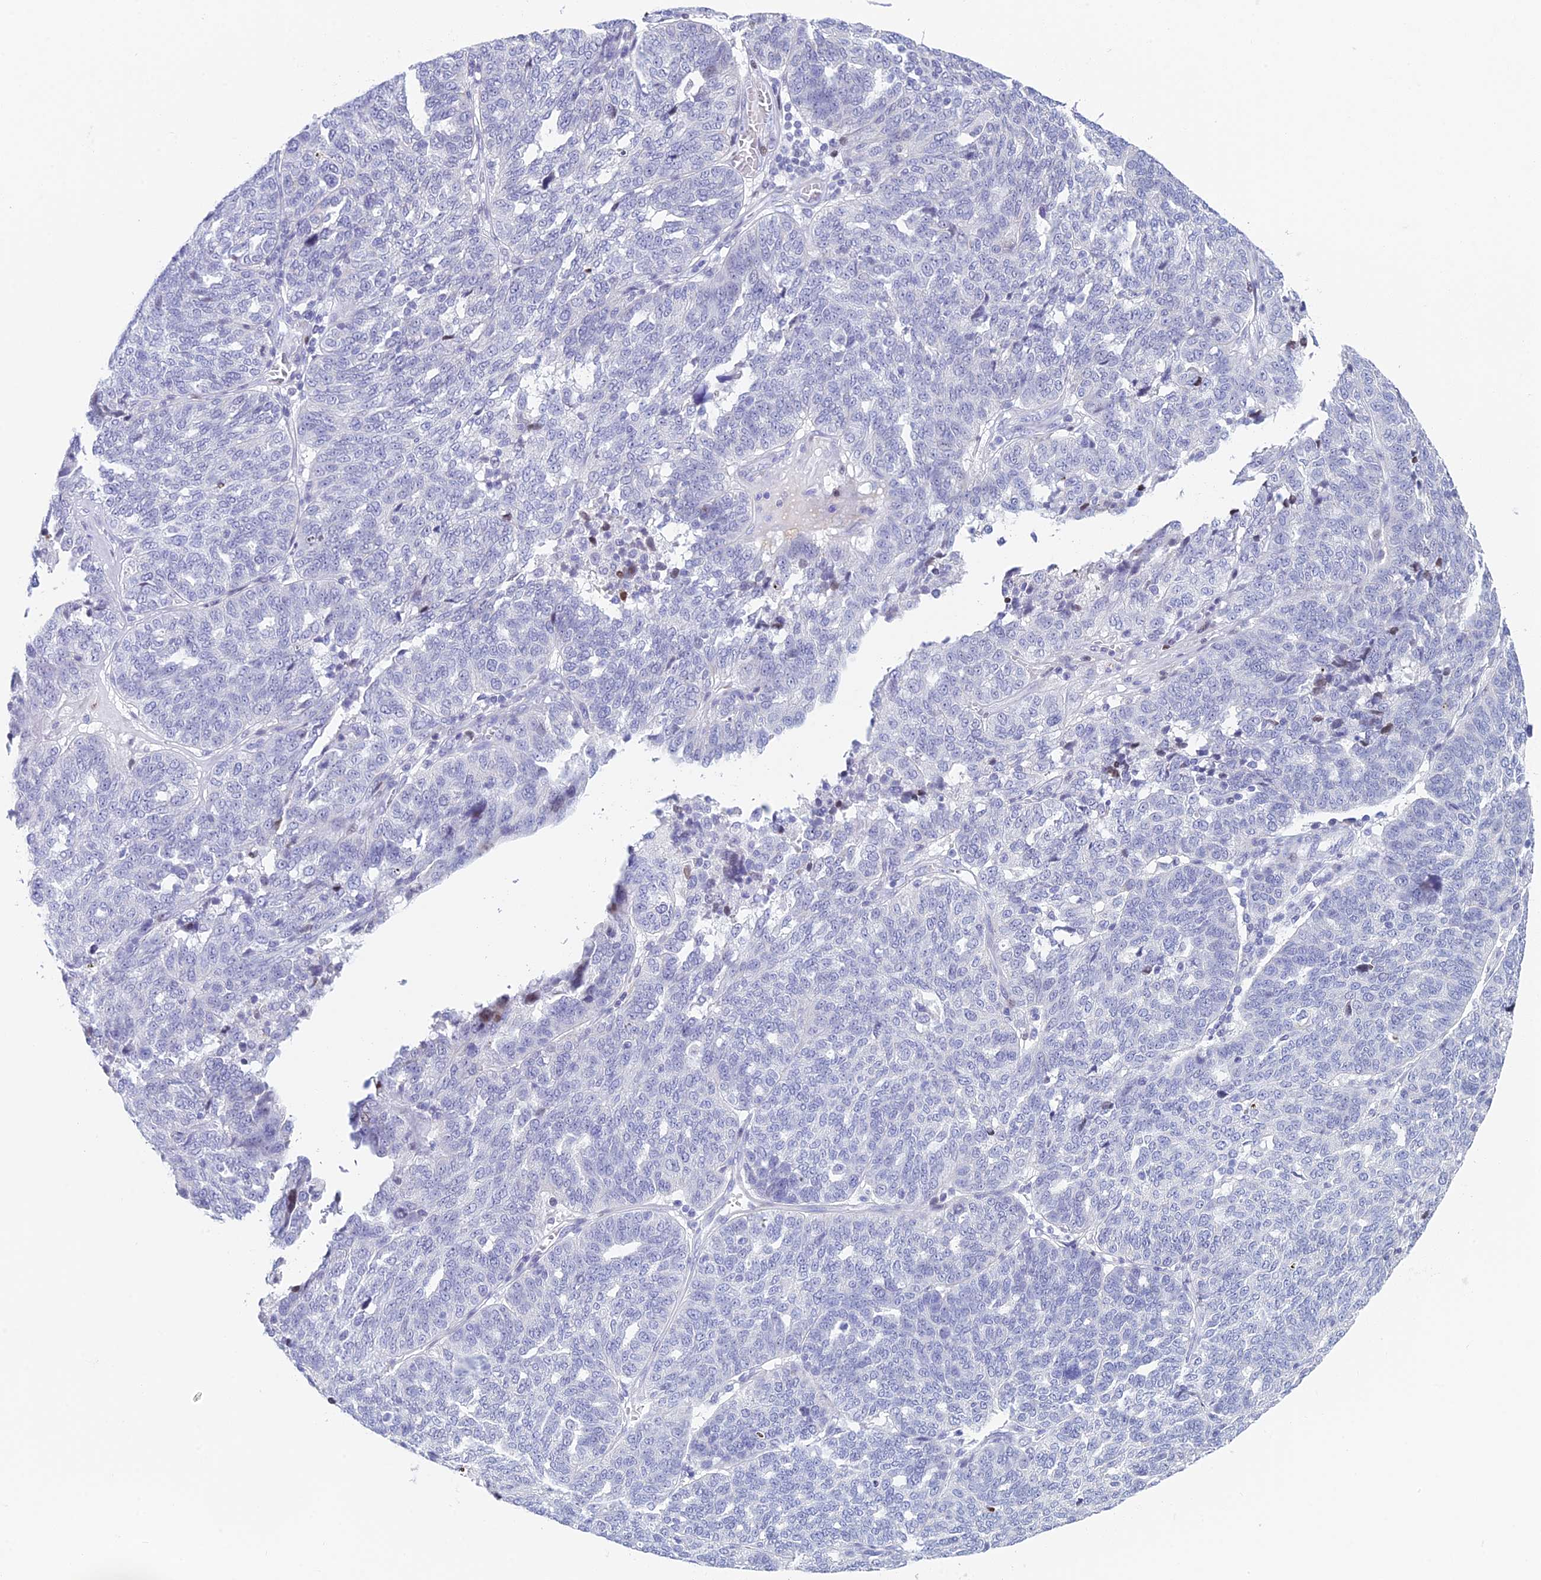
{"staining": {"intensity": "negative", "quantity": "none", "location": "none"}, "tissue": "ovarian cancer", "cell_type": "Tumor cells", "image_type": "cancer", "snomed": [{"axis": "morphology", "description": "Cystadenocarcinoma, serous, NOS"}, {"axis": "topography", "description": "Ovary"}], "caption": "This micrograph is of ovarian cancer stained with IHC to label a protein in brown with the nuclei are counter-stained blue. There is no expression in tumor cells.", "gene": "REXO5", "patient": {"sex": "female", "age": 59}}